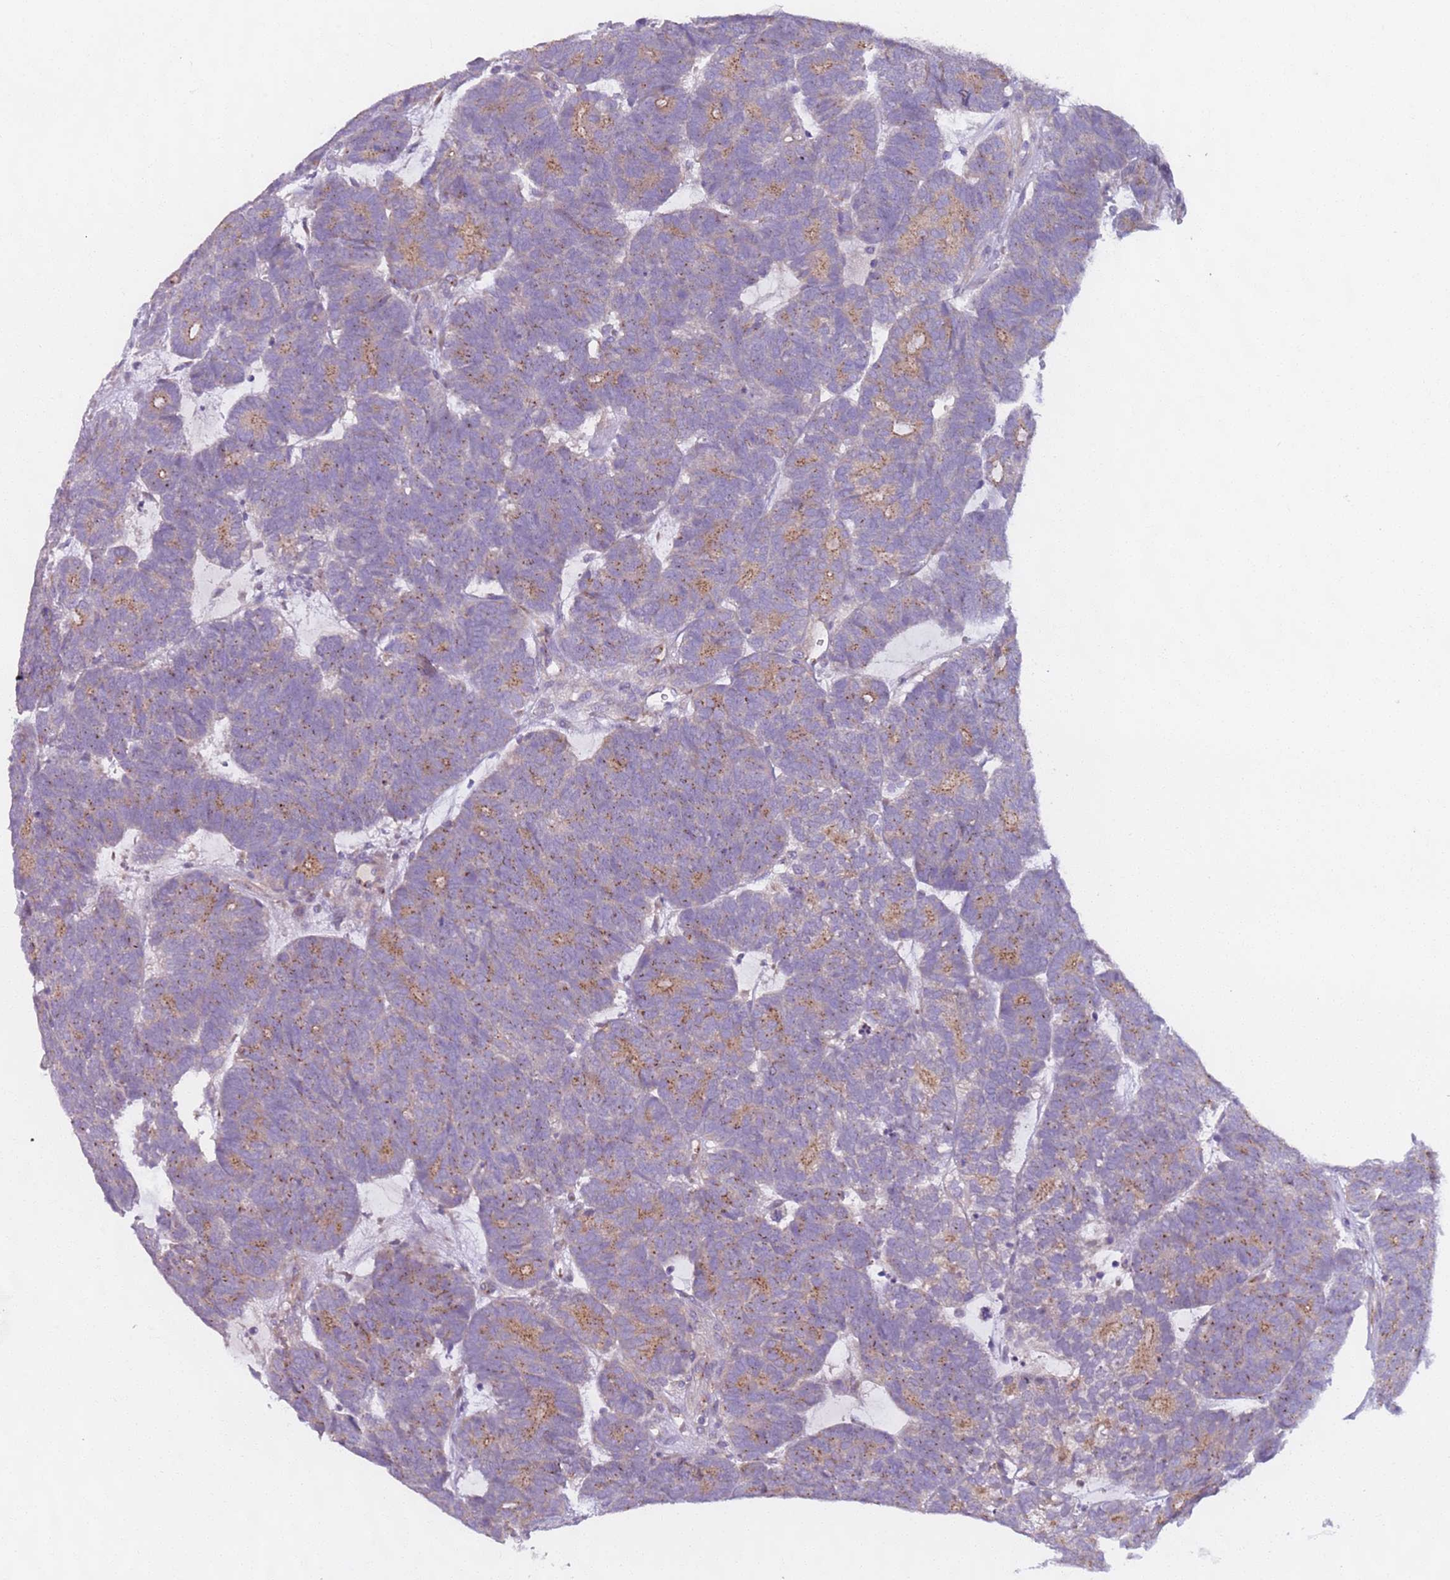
{"staining": {"intensity": "moderate", "quantity": "<25%", "location": "cytoplasmic/membranous"}, "tissue": "head and neck cancer", "cell_type": "Tumor cells", "image_type": "cancer", "snomed": [{"axis": "morphology", "description": "Adenocarcinoma, NOS"}, {"axis": "topography", "description": "Head-Neck"}], "caption": "Protein staining of head and neck adenocarcinoma tissue reveals moderate cytoplasmic/membranous expression in about <25% of tumor cells.", "gene": "AKTIP", "patient": {"sex": "female", "age": 81}}